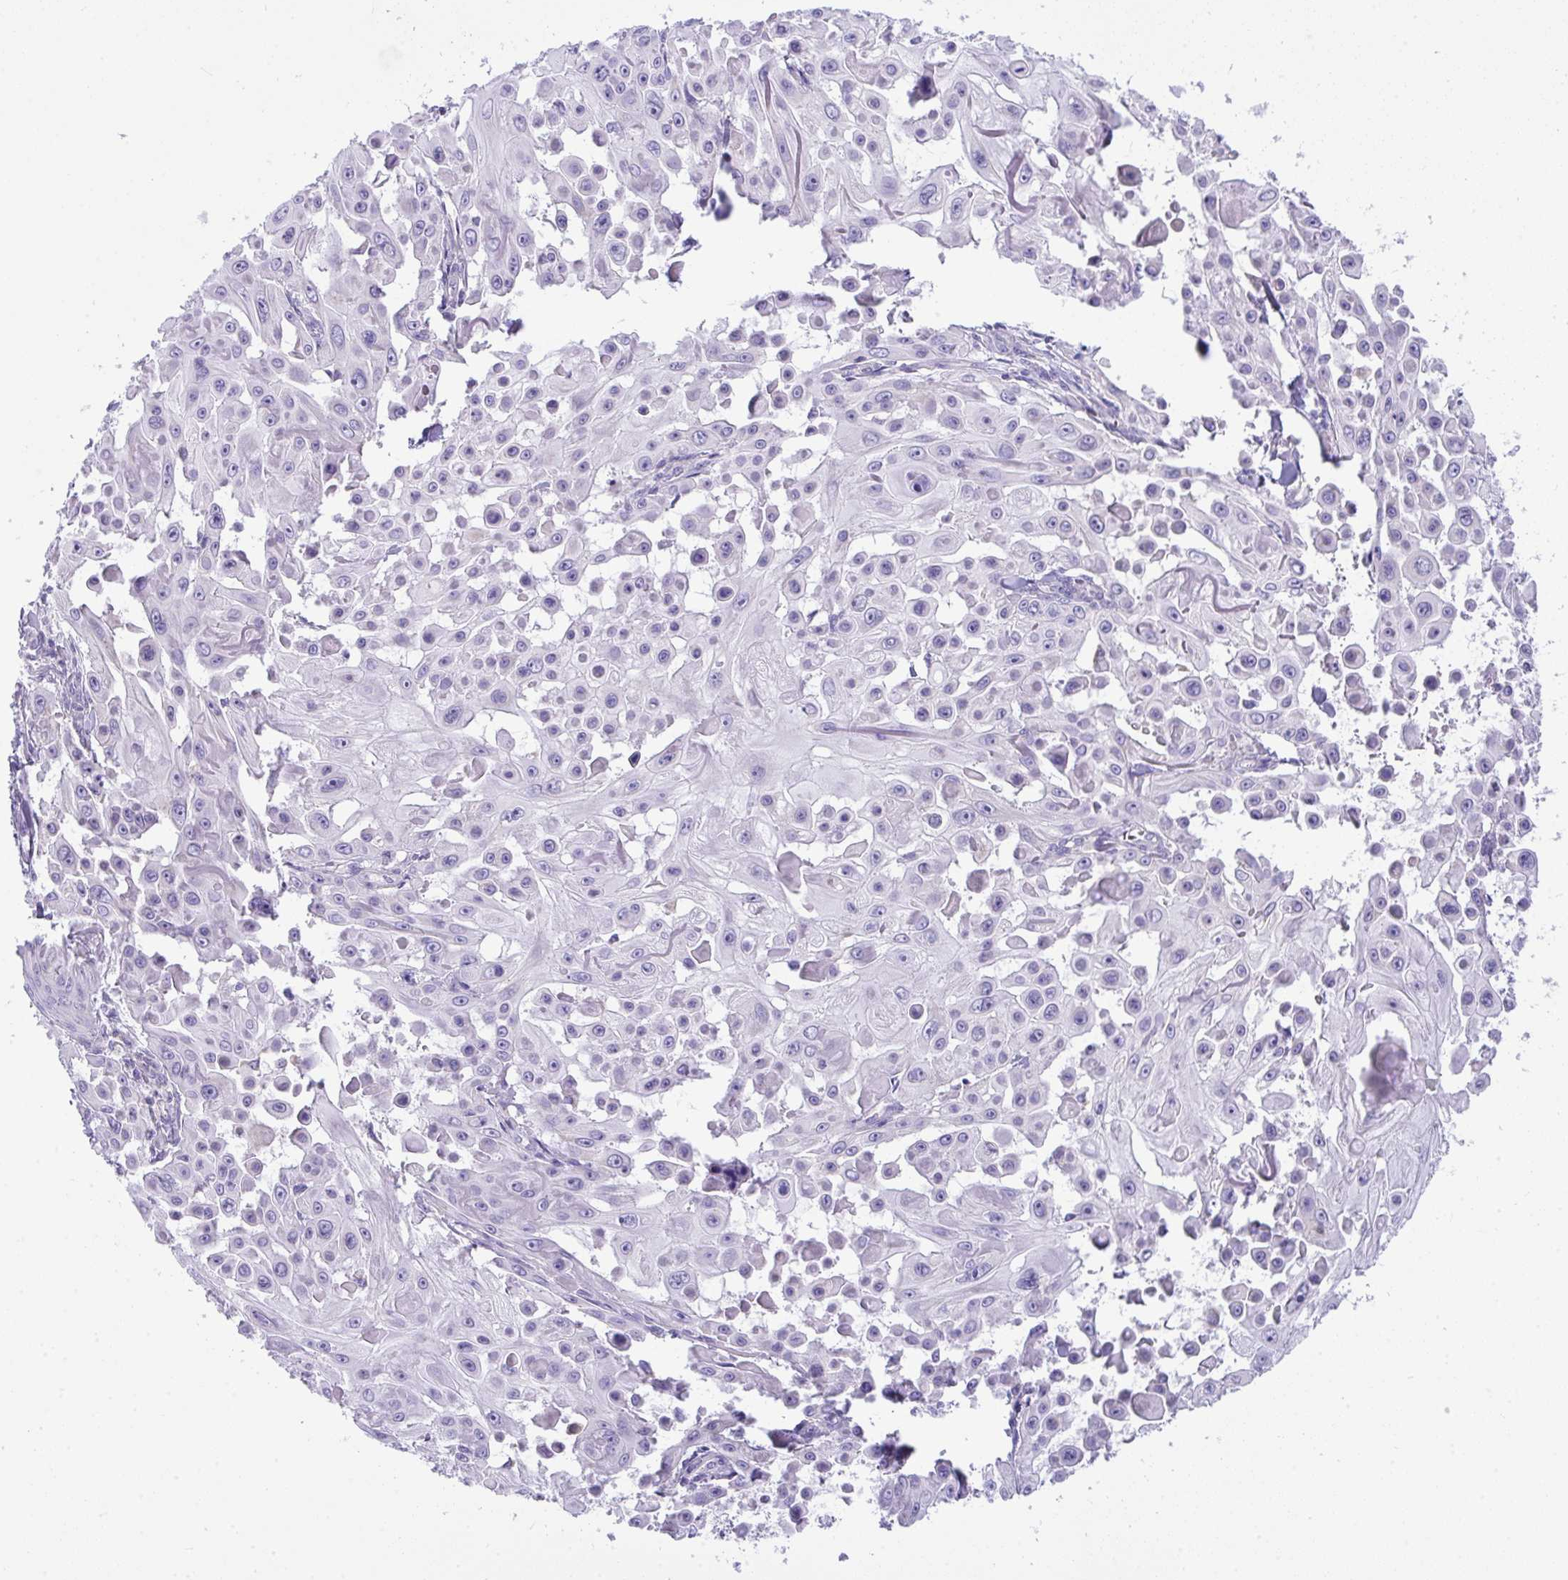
{"staining": {"intensity": "negative", "quantity": "none", "location": "none"}, "tissue": "skin cancer", "cell_type": "Tumor cells", "image_type": "cancer", "snomed": [{"axis": "morphology", "description": "Squamous cell carcinoma, NOS"}, {"axis": "topography", "description": "Skin"}], "caption": "This is an immunohistochemistry (IHC) micrograph of skin cancer. There is no positivity in tumor cells.", "gene": "PLA2G12B", "patient": {"sex": "male", "age": 91}}